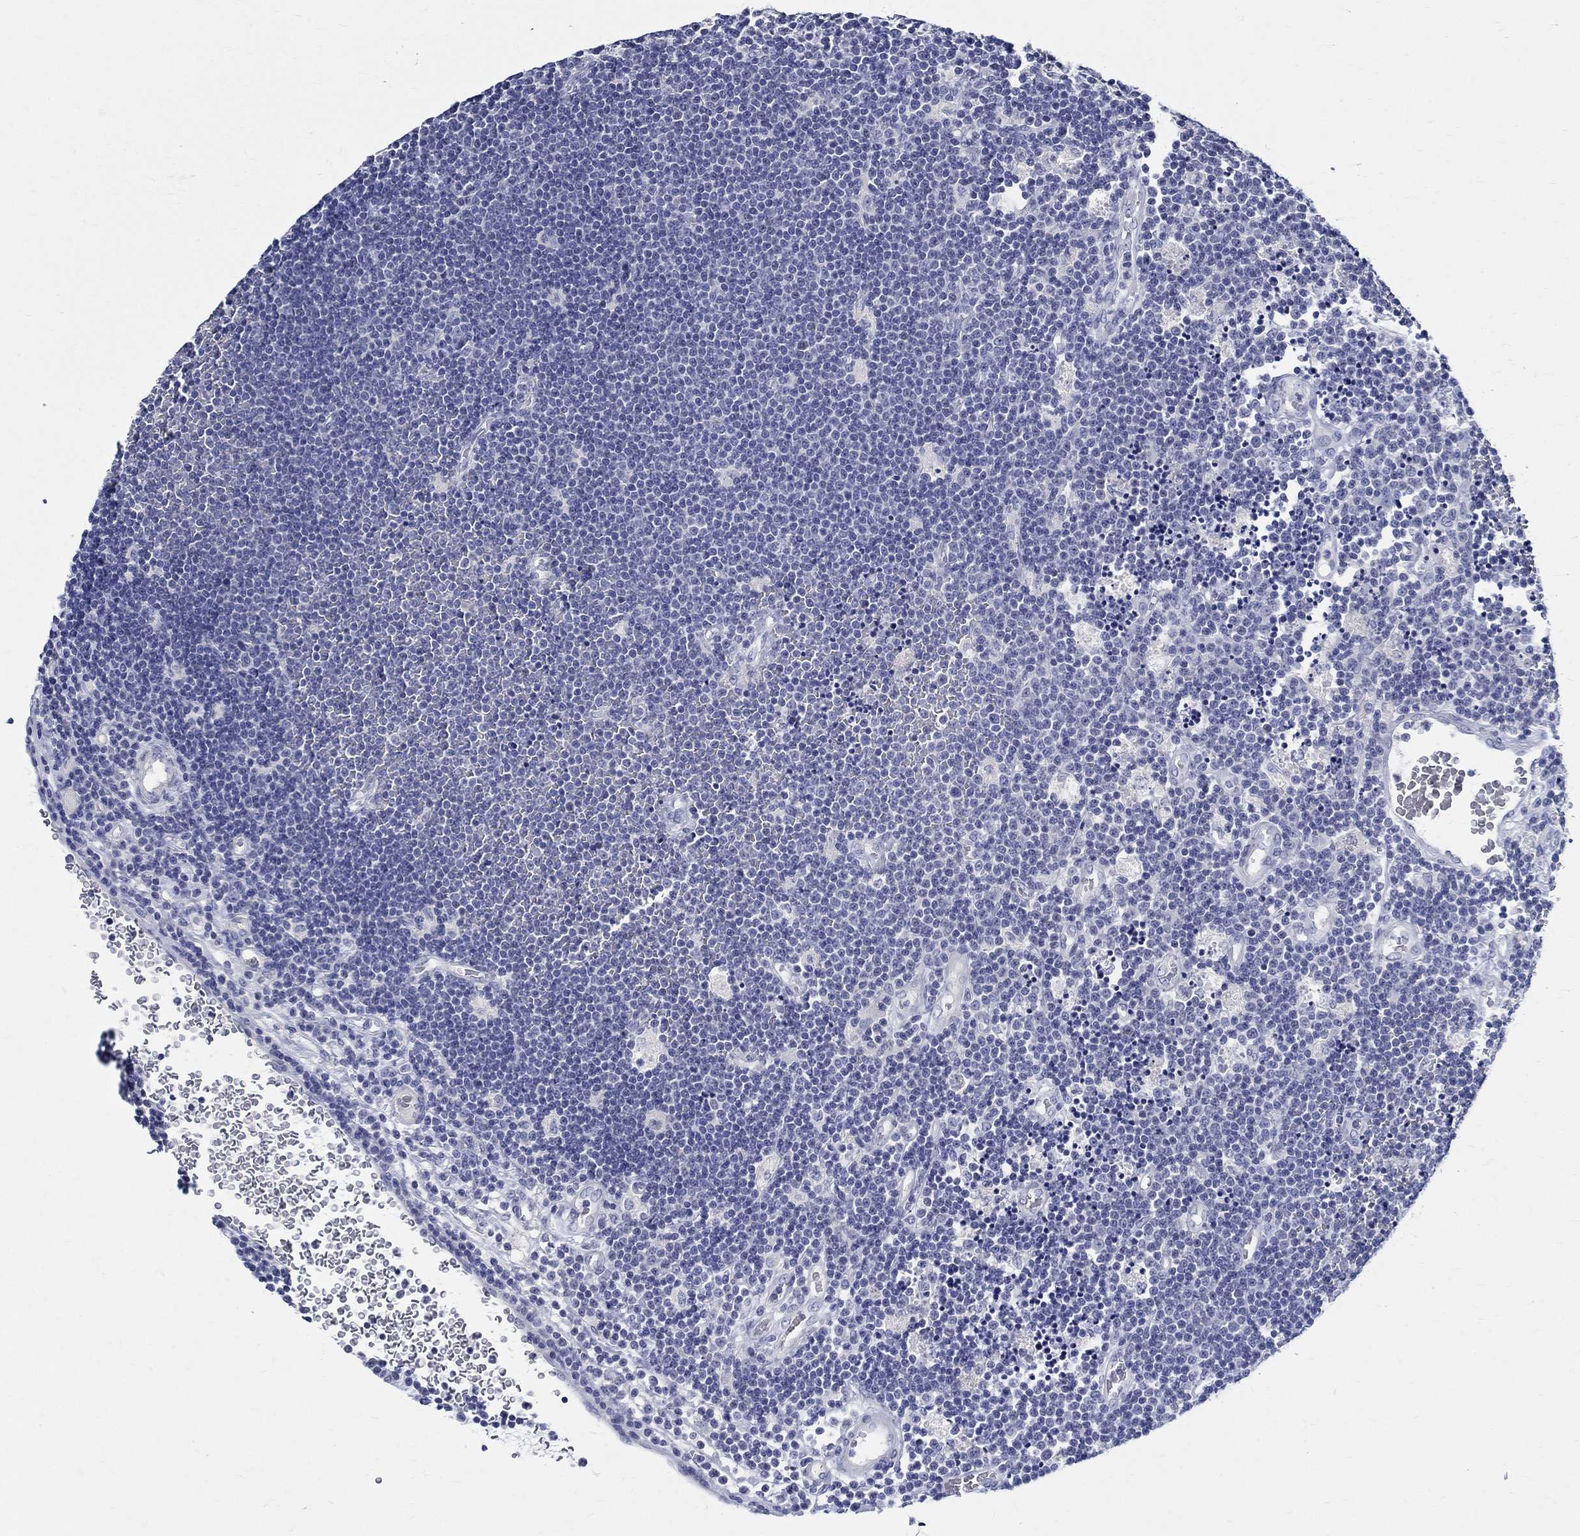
{"staining": {"intensity": "negative", "quantity": "none", "location": "none"}, "tissue": "lymphoma", "cell_type": "Tumor cells", "image_type": "cancer", "snomed": [{"axis": "morphology", "description": "Malignant lymphoma, non-Hodgkin's type, Low grade"}, {"axis": "topography", "description": "Brain"}], "caption": "High magnification brightfield microscopy of lymphoma stained with DAB (3,3'-diaminobenzidine) (brown) and counterstained with hematoxylin (blue): tumor cells show no significant expression.", "gene": "CETN1", "patient": {"sex": "female", "age": 66}}